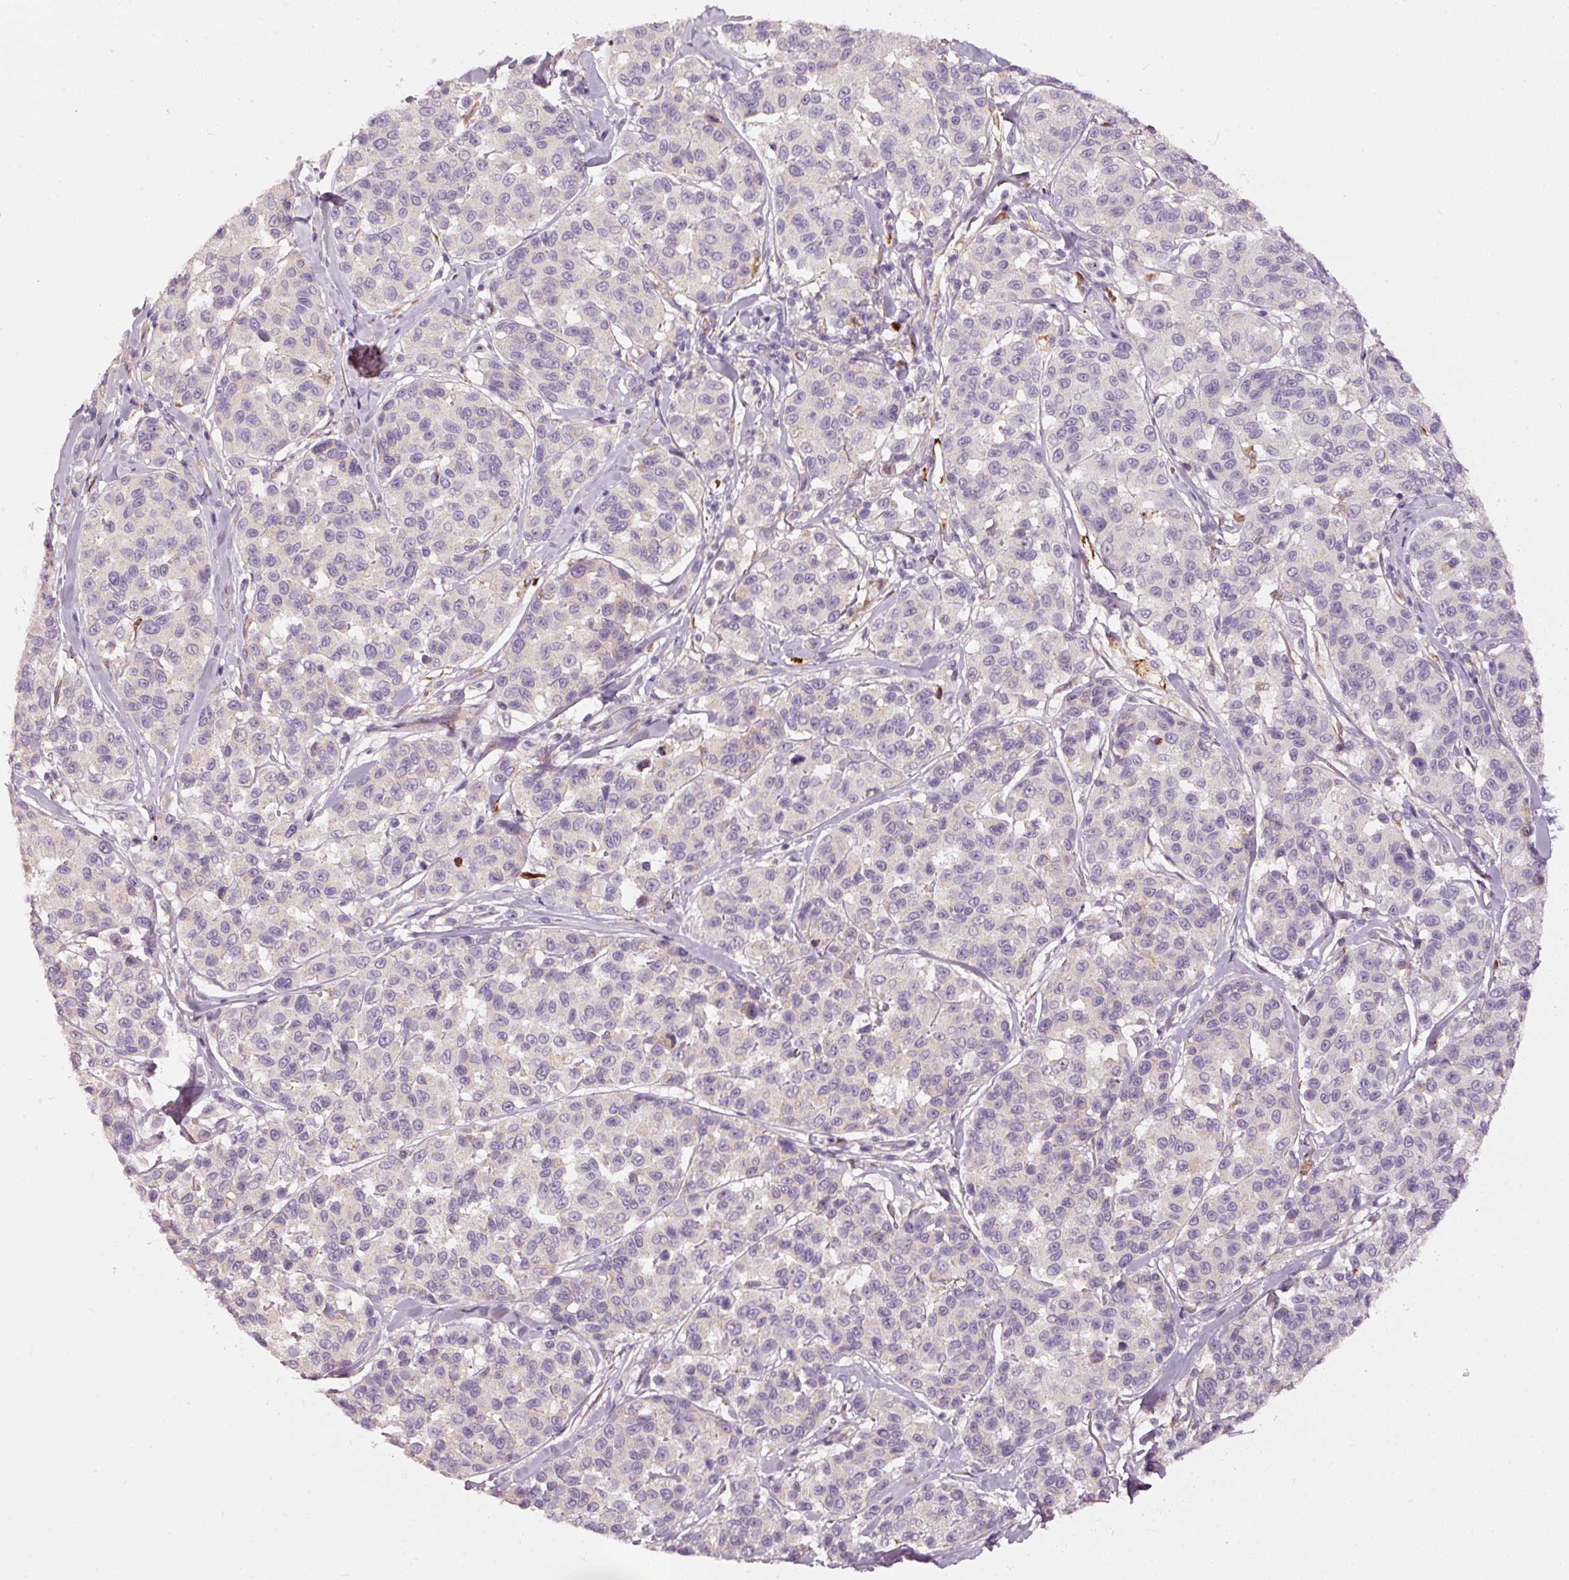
{"staining": {"intensity": "negative", "quantity": "none", "location": "none"}, "tissue": "melanoma", "cell_type": "Tumor cells", "image_type": "cancer", "snomed": [{"axis": "morphology", "description": "Malignant melanoma, NOS"}, {"axis": "topography", "description": "Skin"}], "caption": "Immunohistochemistry (IHC) micrograph of neoplastic tissue: human melanoma stained with DAB (3,3'-diaminobenzidine) reveals no significant protein positivity in tumor cells.", "gene": "KLHL21", "patient": {"sex": "female", "age": 66}}